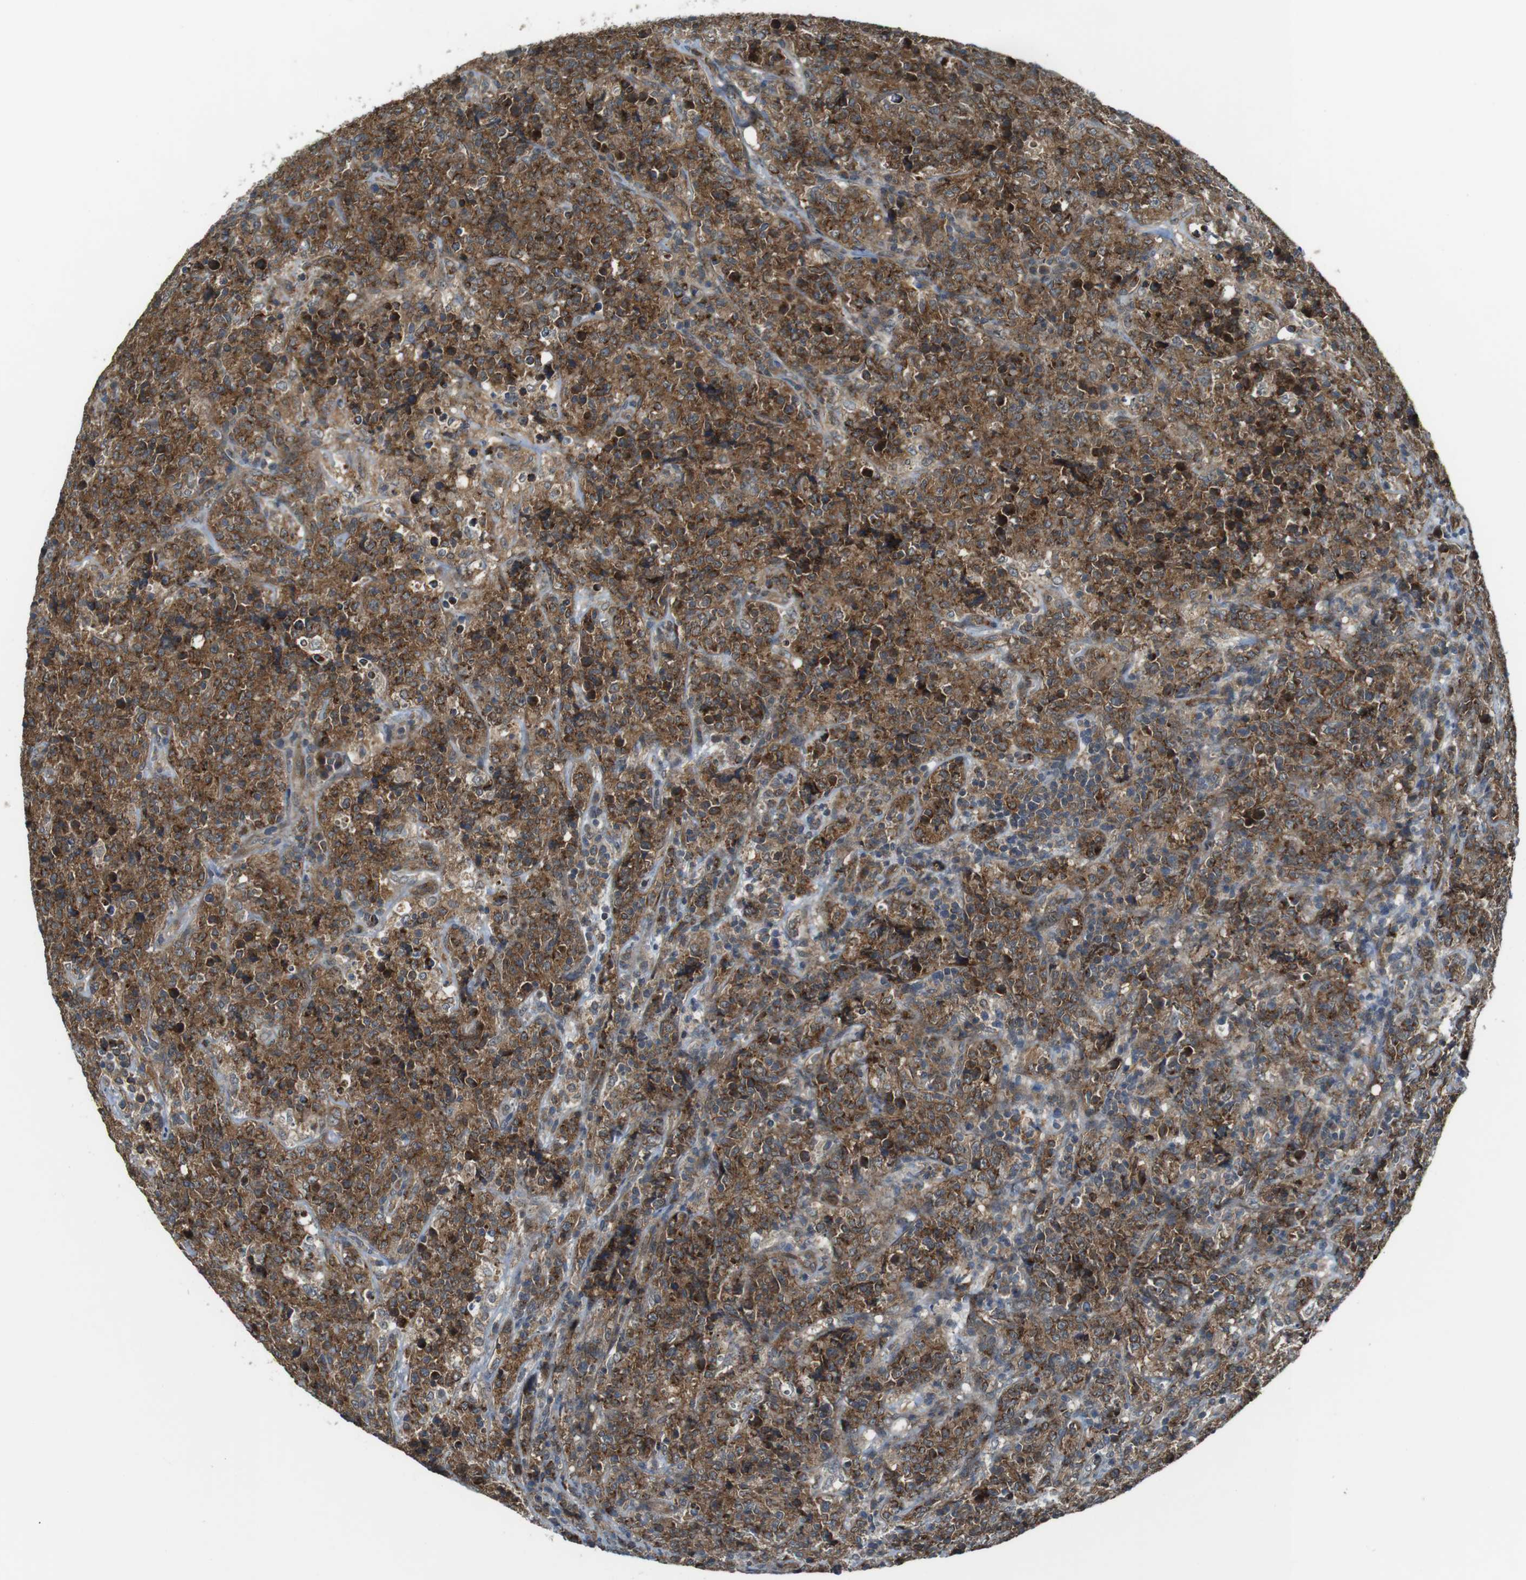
{"staining": {"intensity": "moderate", "quantity": ">75%", "location": "cytoplasmic/membranous"}, "tissue": "lymphoma", "cell_type": "Tumor cells", "image_type": "cancer", "snomed": [{"axis": "morphology", "description": "Malignant lymphoma, non-Hodgkin's type, High grade"}, {"axis": "topography", "description": "Tonsil"}], "caption": "The photomicrograph exhibits immunohistochemical staining of malignant lymphoma, non-Hodgkin's type (high-grade). There is moderate cytoplasmic/membranous staining is present in about >75% of tumor cells. (brown staining indicates protein expression, while blue staining denotes nuclei).", "gene": "IFFO2", "patient": {"sex": "female", "age": 36}}